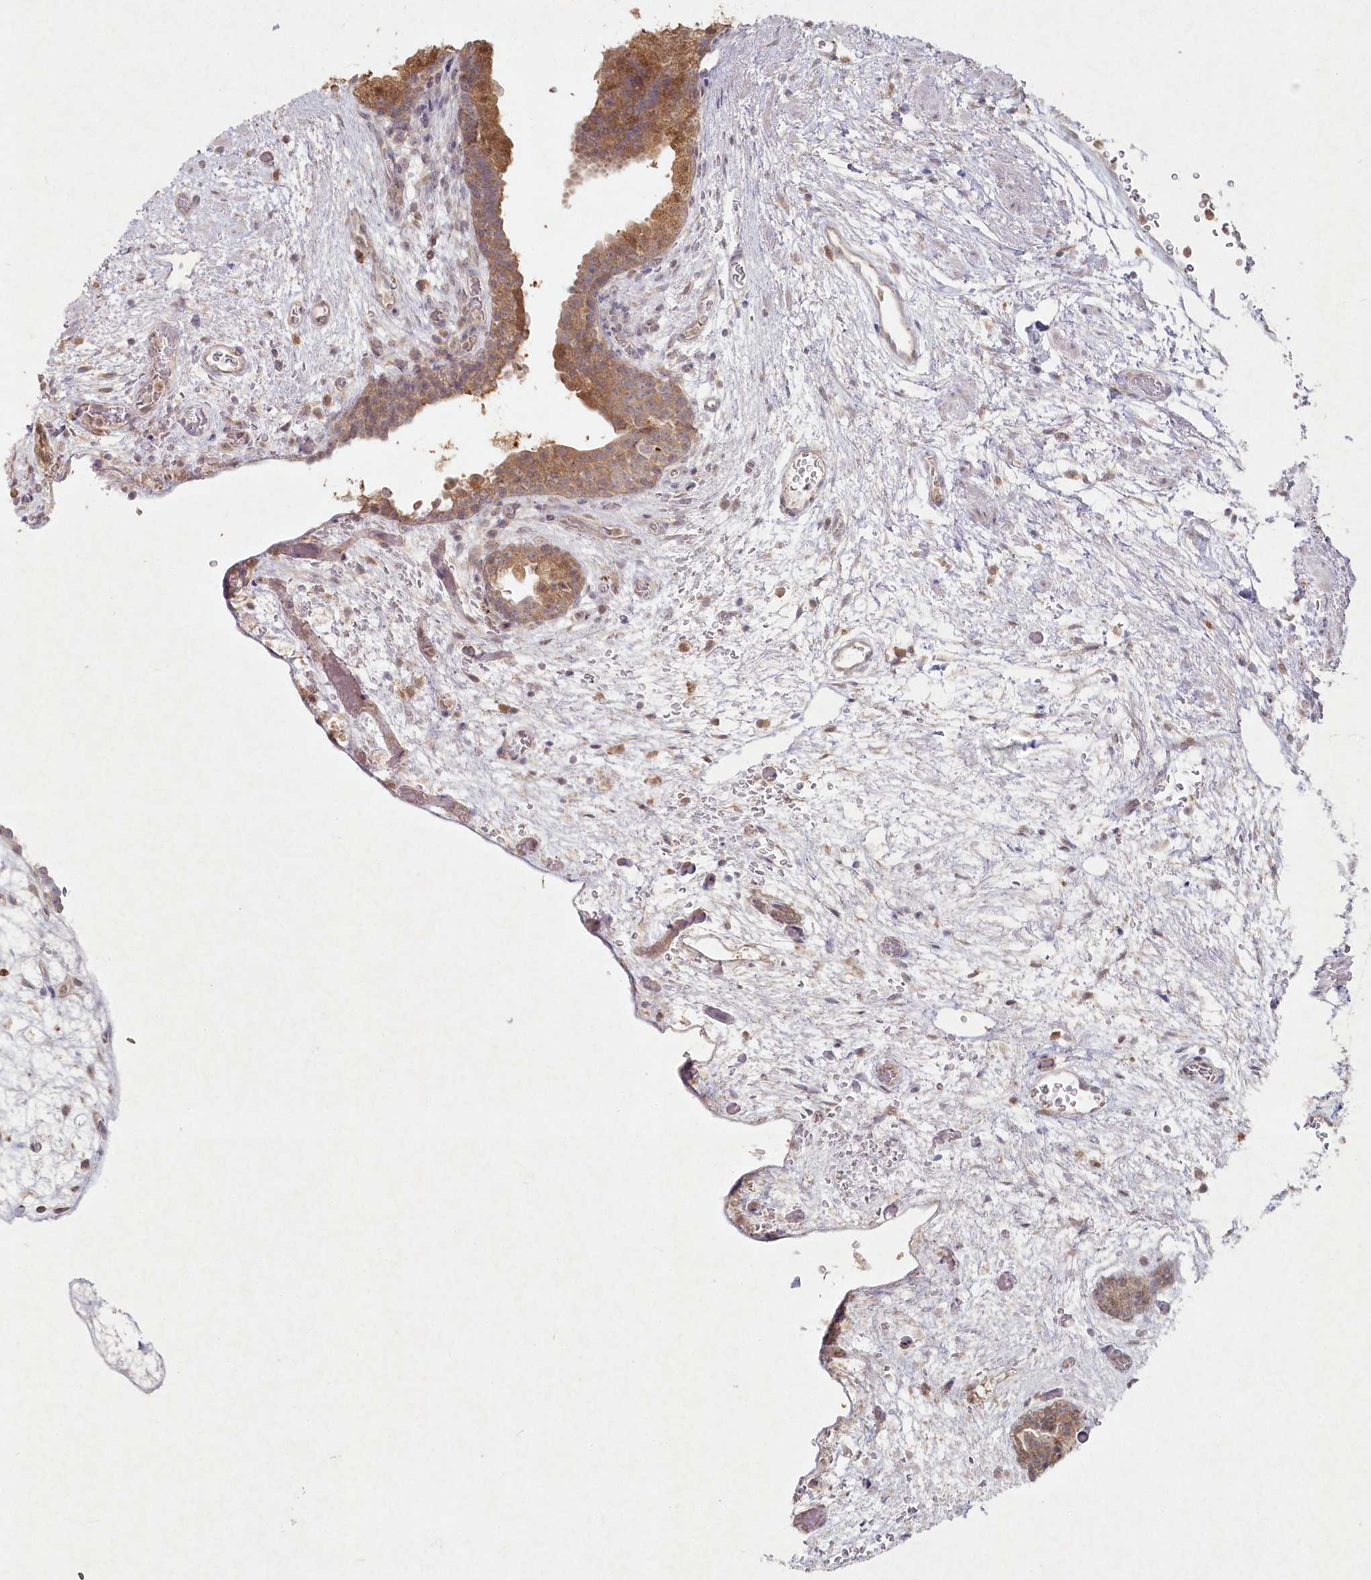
{"staining": {"intensity": "moderate", "quantity": ">75%", "location": "cytoplasmic/membranous,nuclear"}, "tissue": "prostate", "cell_type": "Glandular cells", "image_type": "normal", "snomed": [{"axis": "morphology", "description": "Normal tissue, NOS"}, {"axis": "topography", "description": "Prostate"}], "caption": "IHC staining of benign prostate, which displays medium levels of moderate cytoplasmic/membranous,nuclear staining in approximately >75% of glandular cells indicating moderate cytoplasmic/membranous,nuclear protein expression. The staining was performed using DAB (3,3'-diaminobenzidine) (brown) for protein detection and nuclei were counterstained in hematoxylin (blue).", "gene": "TGFBRAP1", "patient": {"sex": "male", "age": 48}}